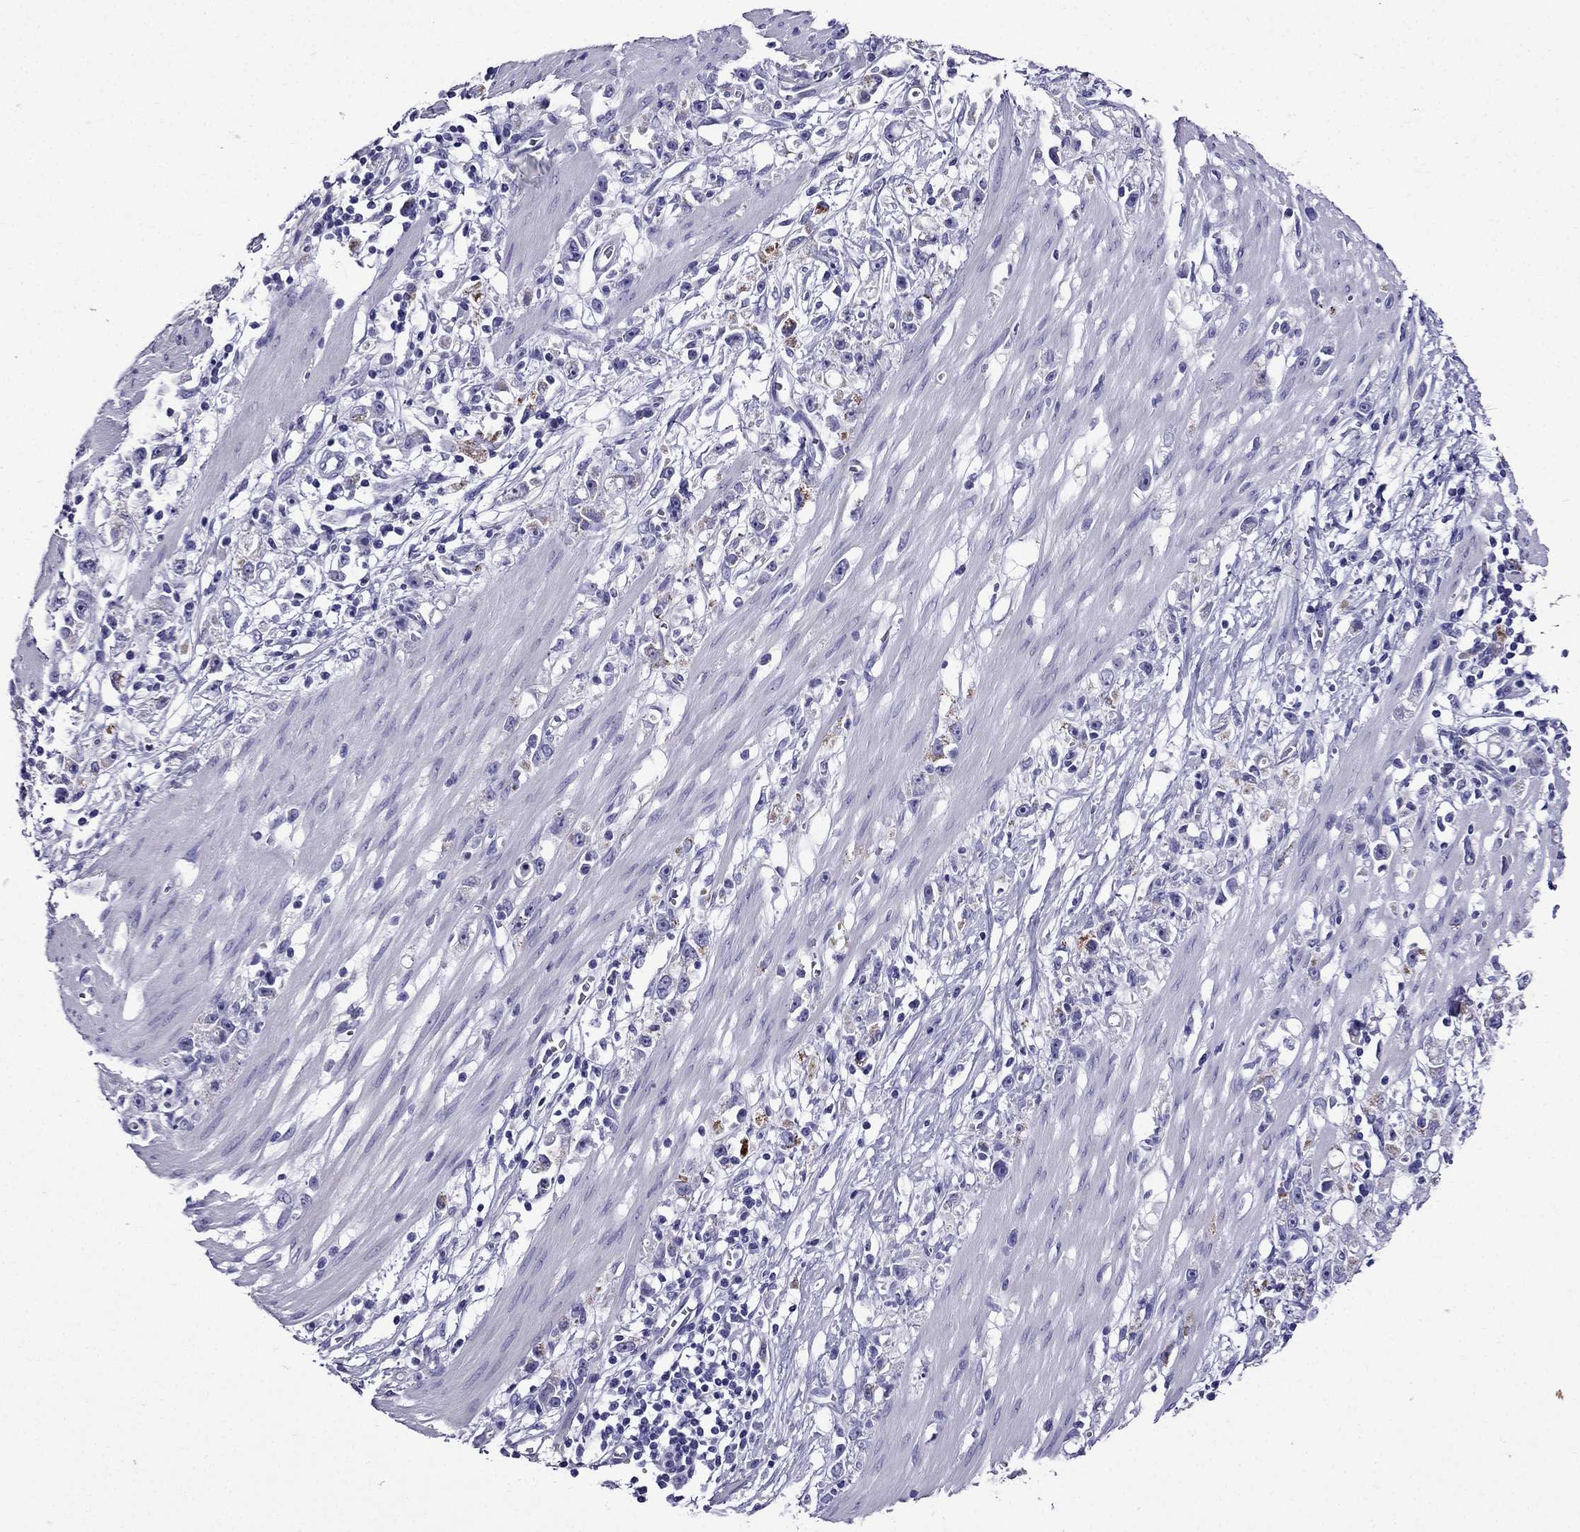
{"staining": {"intensity": "negative", "quantity": "none", "location": "none"}, "tissue": "stomach cancer", "cell_type": "Tumor cells", "image_type": "cancer", "snomed": [{"axis": "morphology", "description": "Adenocarcinoma, NOS"}, {"axis": "topography", "description": "Stomach"}], "caption": "Human stomach adenocarcinoma stained for a protein using immunohistochemistry (IHC) demonstrates no positivity in tumor cells.", "gene": "ERC2", "patient": {"sex": "female", "age": 59}}